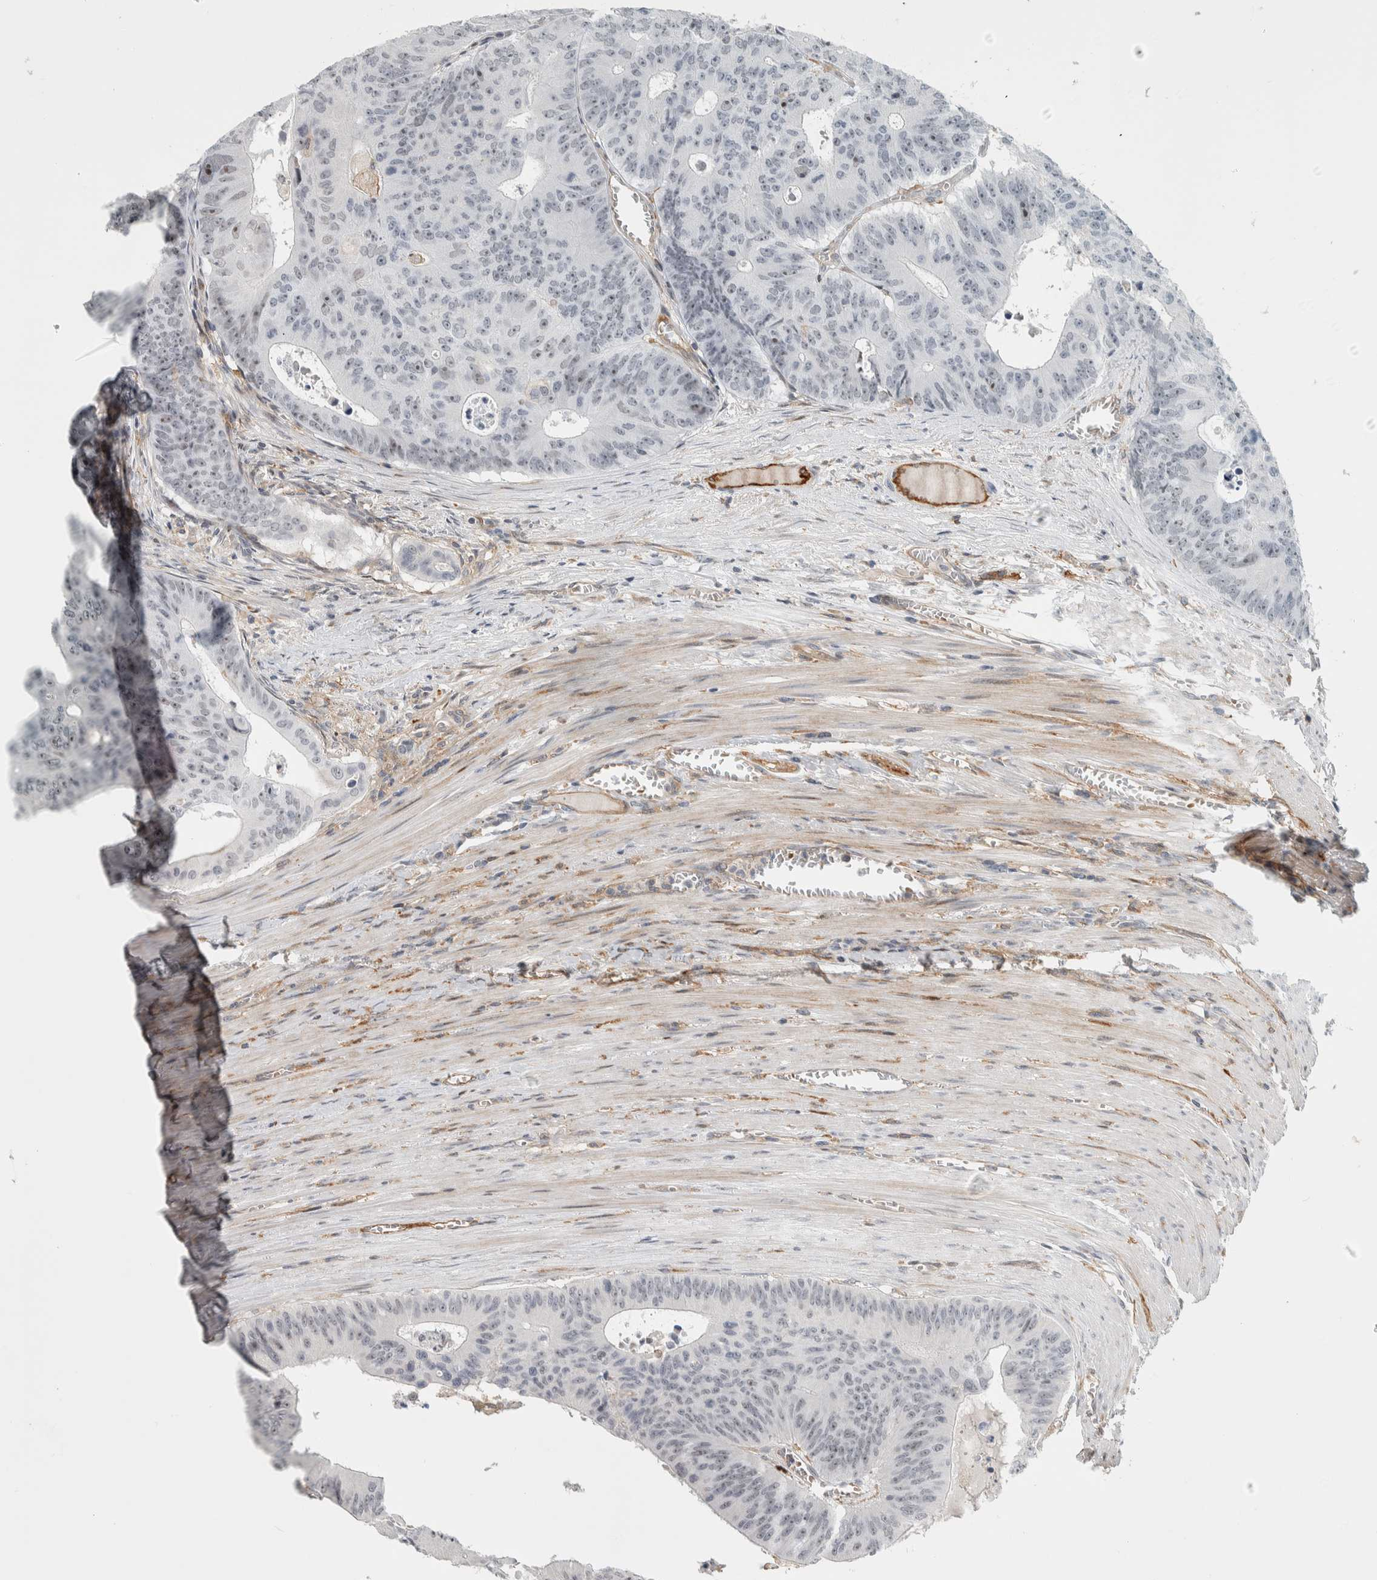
{"staining": {"intensity": "negative", "quantity": "none", "location": "none"}, "tissue": "colorectal cancer", "cell_type": "Tumor cells", "image_type": "cancer", "snomed": [{"axis": "morphology", "description": "Adenocarcinoma, NOS"}, {"axis": "topography", "description": "Colon"}], "caption": "This image is of colorectal adenocarcinoma stained with IHC to label a protein in brown with the nuclei are counter-stained blue. There is no staining in tumor cells. (Stains: DAB immunohistochemistry with hematoxylin counter stain, Microscopy: brightfield microscopy at high magnification).", "gene": "MSL1", "patient": {"sex": "male", "age": 87}}